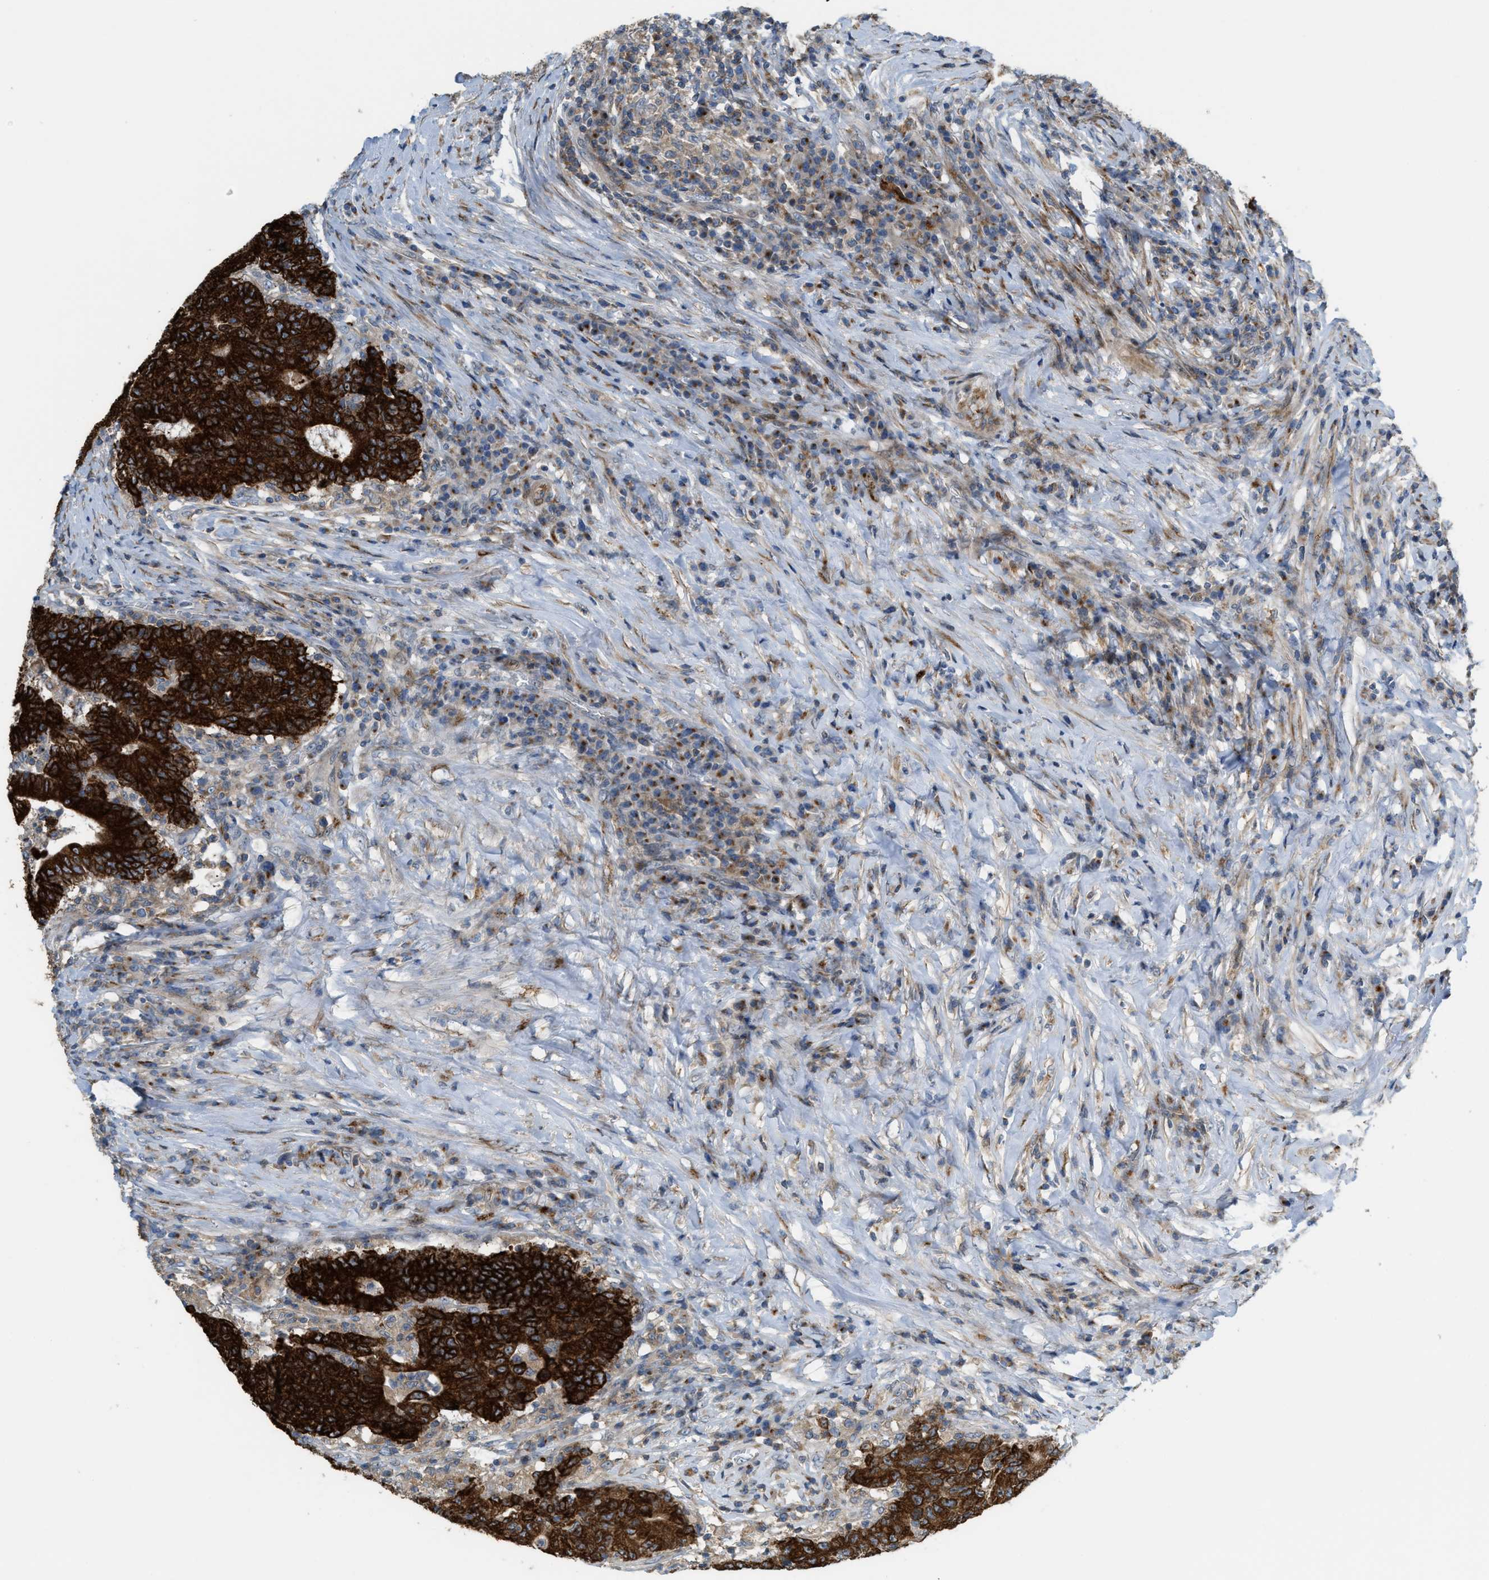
{"staining": {"intensity": "strong", "quantity": ">75%", "location": "cytoplasmic/membranous"}, "tissue": "colorectal cancer", "cell_type": "Tumor cells", "image_type": "cancer", "snomed": [{"axis": "morphology", "description": "Normal tissue, NOS"}, {"axis": "morphology", "description": "Adenocarcinoma, NOS"}, {"axis": "topography", "description": "Colon"}], "caption": "Immunohistochemistry (IHC) (DAB) staining of colorectal cancer (adenocarcinoma) shows strong cytoplasmic/membranous protein expression in about >75% of tumor cells. (DAB IHC, brown staining for protein, blue staining for nuclei).", "gene": "DIPK1A", "patient": {"sex": "female", "age": 75}}